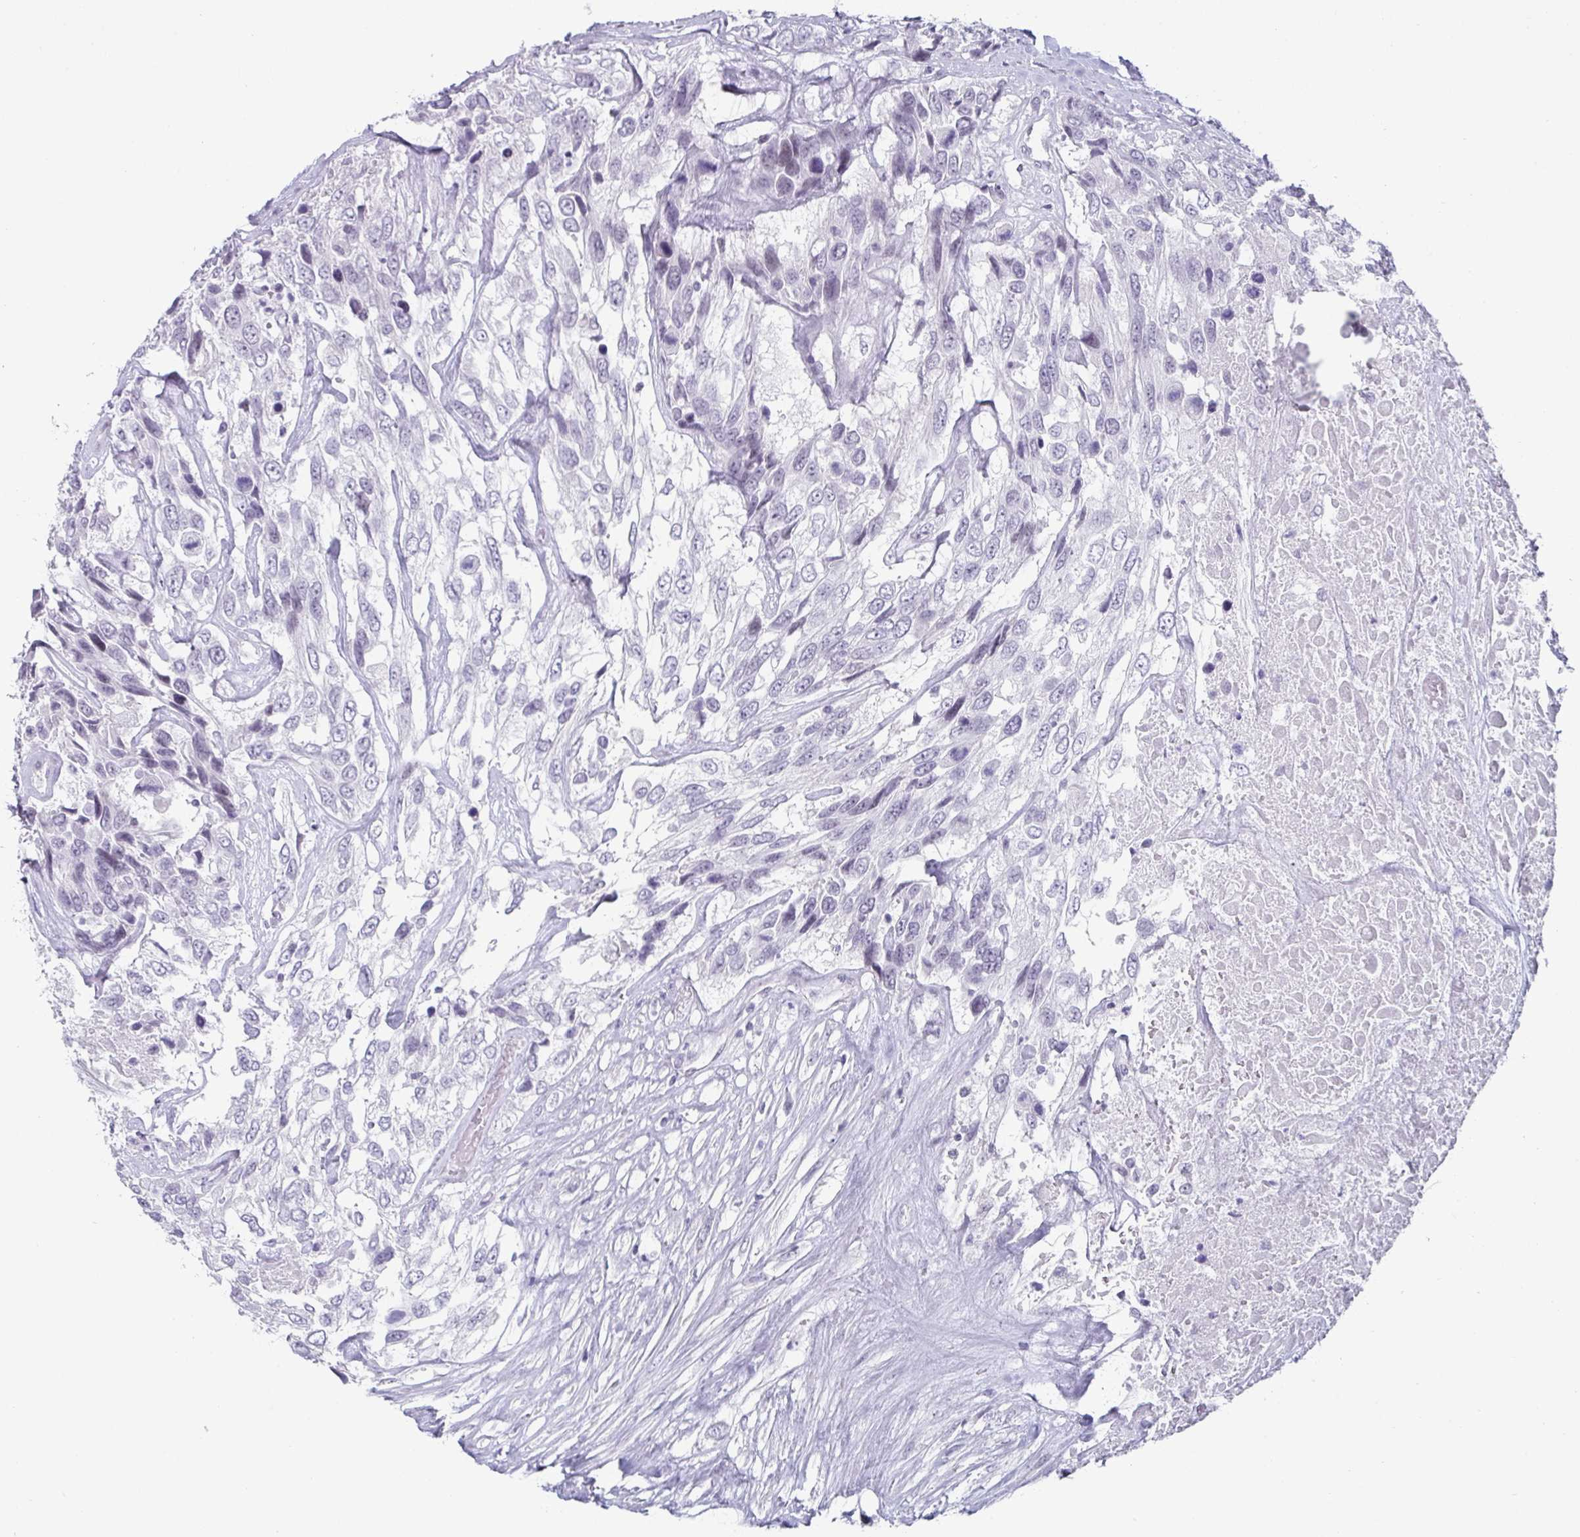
{"staining": {"intensity": "negative", "quantity": "none", "location": "none"}, "tissue": "urothelial cancer", "cell_type": "Tumor cells", "image_type": "cancer", "snomed": [{"axis": "morphology", "description": "Urothelial carcinoma, High grade"}, {"axis": "topography", "description": "Urinary bladder"}], "caption": "Immunohistochemistry (IHC) histopathology image of high-grade urothelial carcinoma stained for a protein (brown), which shows no positivity in tumor cells.", "gene": "VSIG10L", "patient": {"sex": "female", "age": 70}}